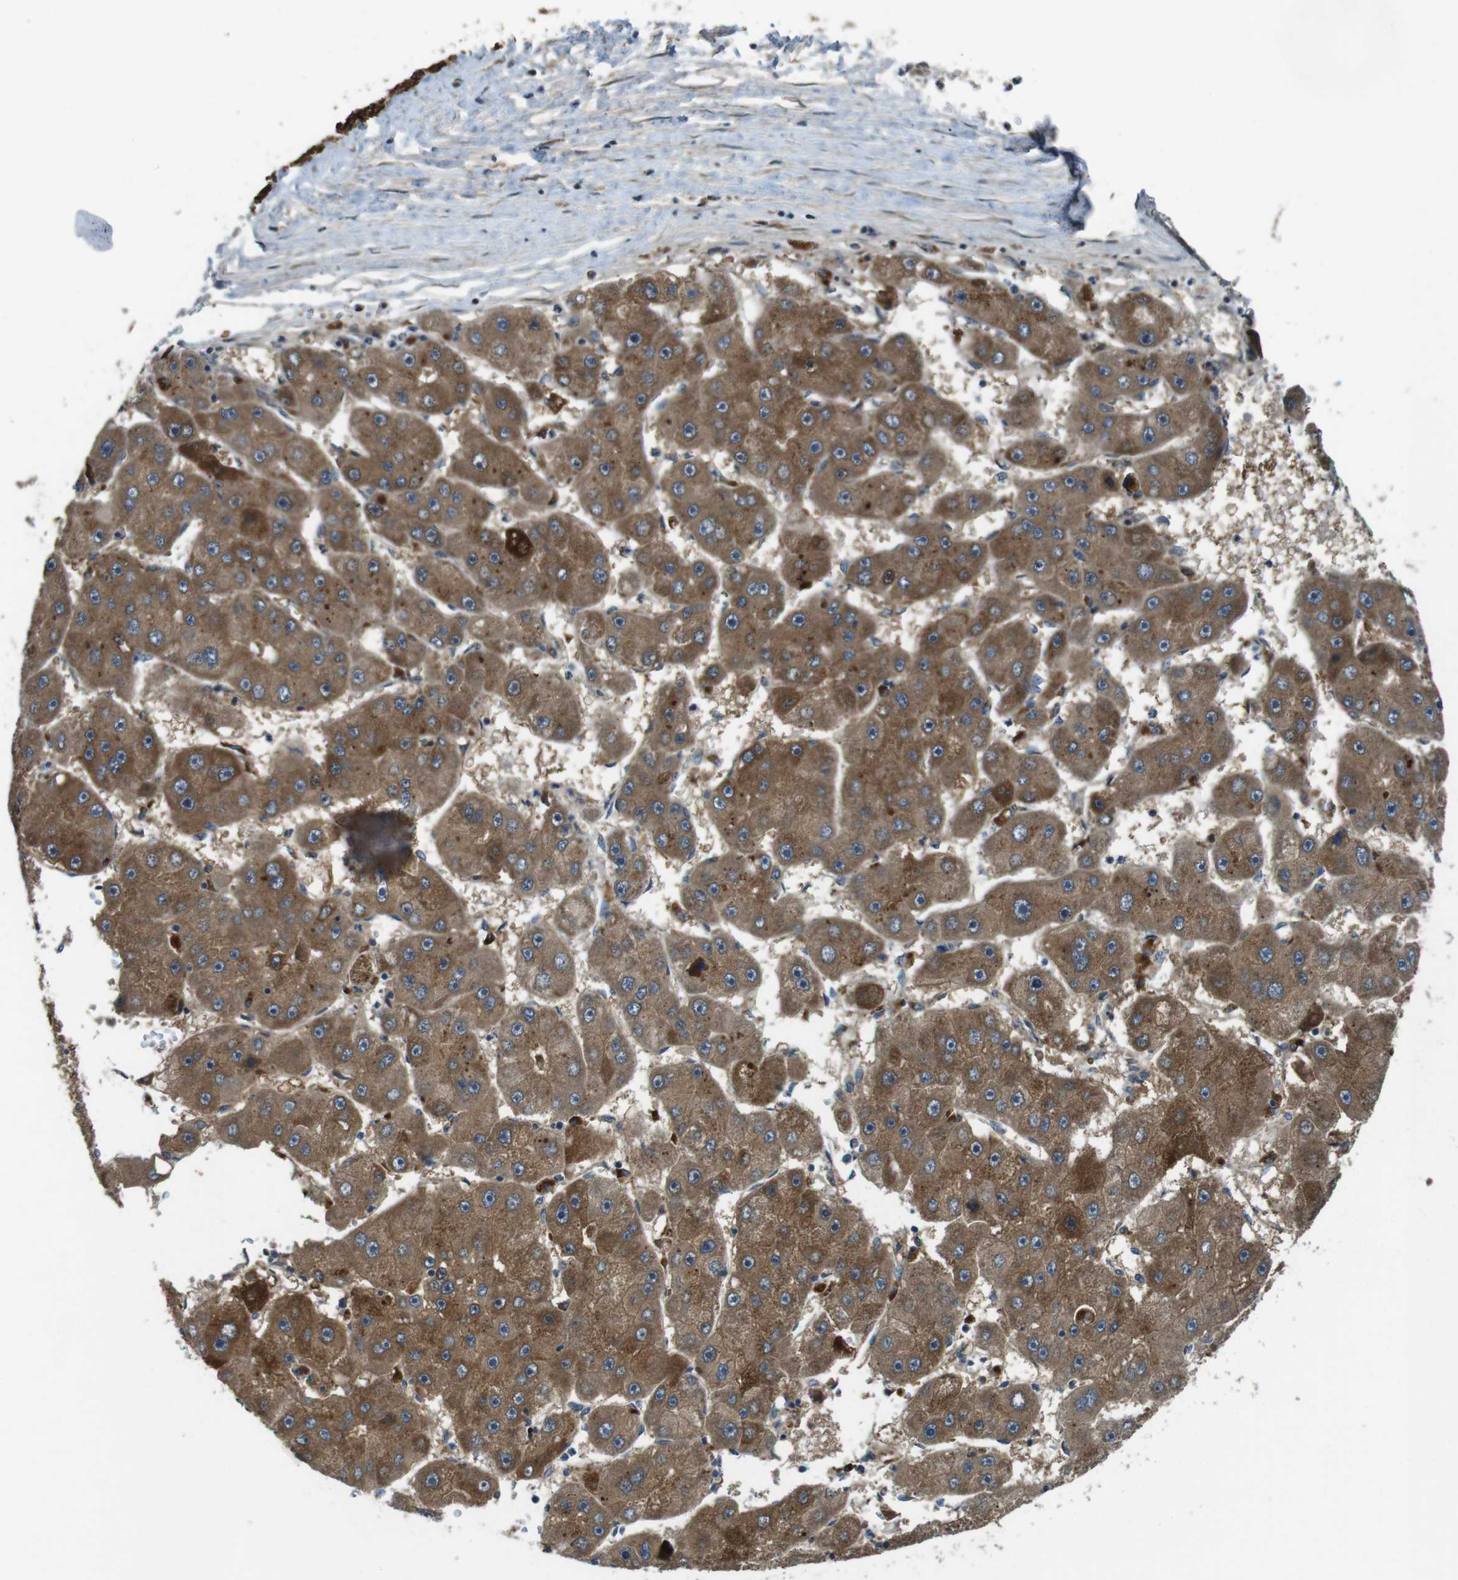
{"staining": {"intensity": "moderate", "quantity": ">75%", "location": "cytoplasmic/membranous"}, "tissue": "liver cancer", "cell_type": "Tumor cells", "image_type": "cancer", "snomed": [{"axis": "morphology", "description": "Carcinoma, Hepatocellular, NOS"}, {"axis": "topography", "description": "Liver"}], "caption": "DAB immunohistochemical staining of liver cancer displays moderate cytoplasmic/membranous protein positivity in approximately >75% of tumor cells. Immunohistochemistry (ihc) stains the protein in brown and the nuclei are stained blue.", "gene": "IFFO2", "patient": {"sex": "female", "age": 61}}